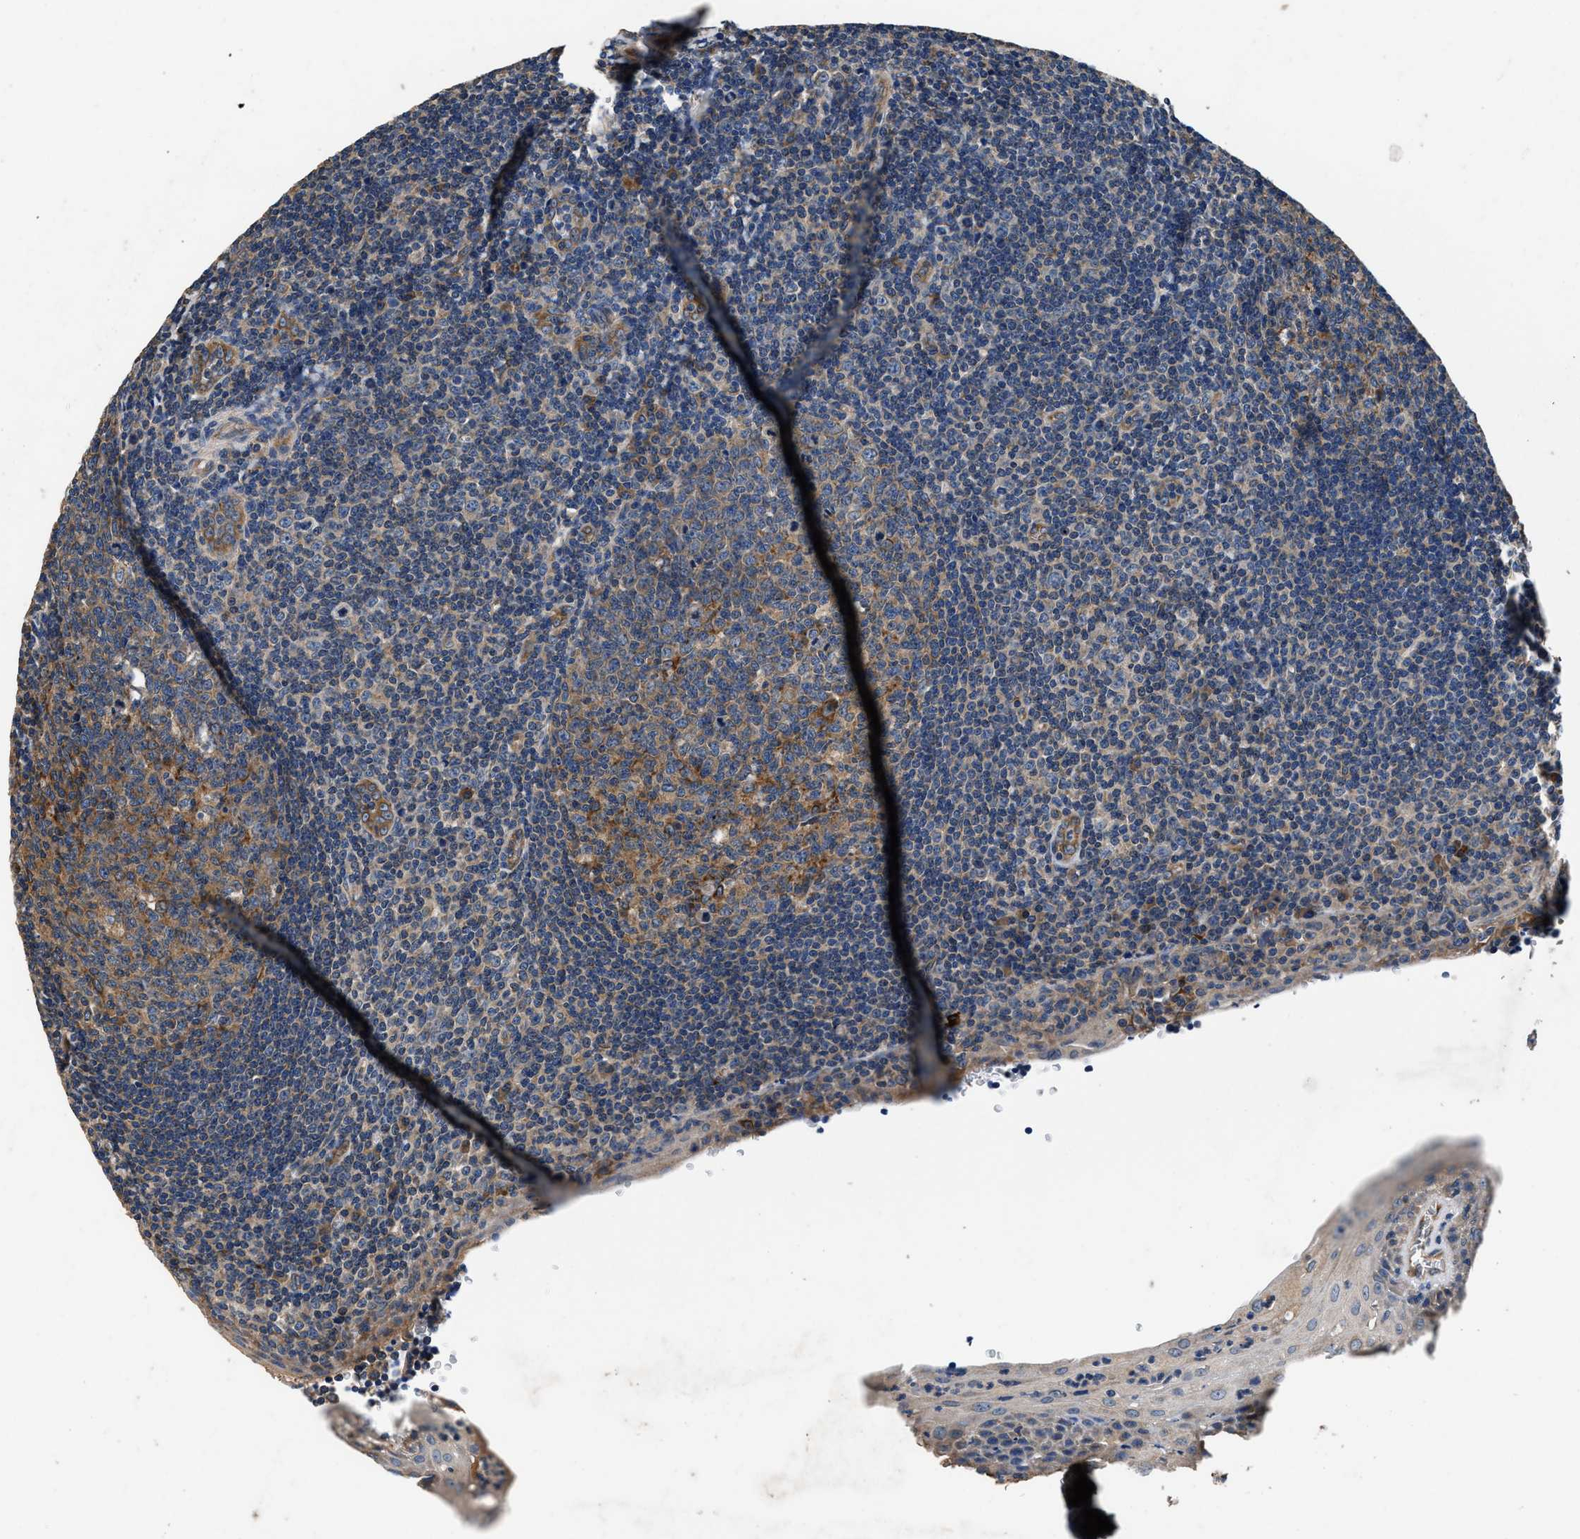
{"staining": {"intensity": "moderate", "quantity": "25%-75%", "location": "cytoplasmic/membranous"}, "tissue": "tonsil", "cell_type": "Germinal center cells", "image_type": "normal", "snomed": [{"axis": "morphology", "description": "Normal tissue, NOS"}, {"axis": "topography", "description": "Tonsil"}], "caption": "The histopathology image demonstrates staining of benign tonsil, revealing moderate cytoplasmic/membranous protein expression (brown color) within germinal center cells.", "gene": "DHRS7B", "patient": {"sex": "male", "age": 37}}